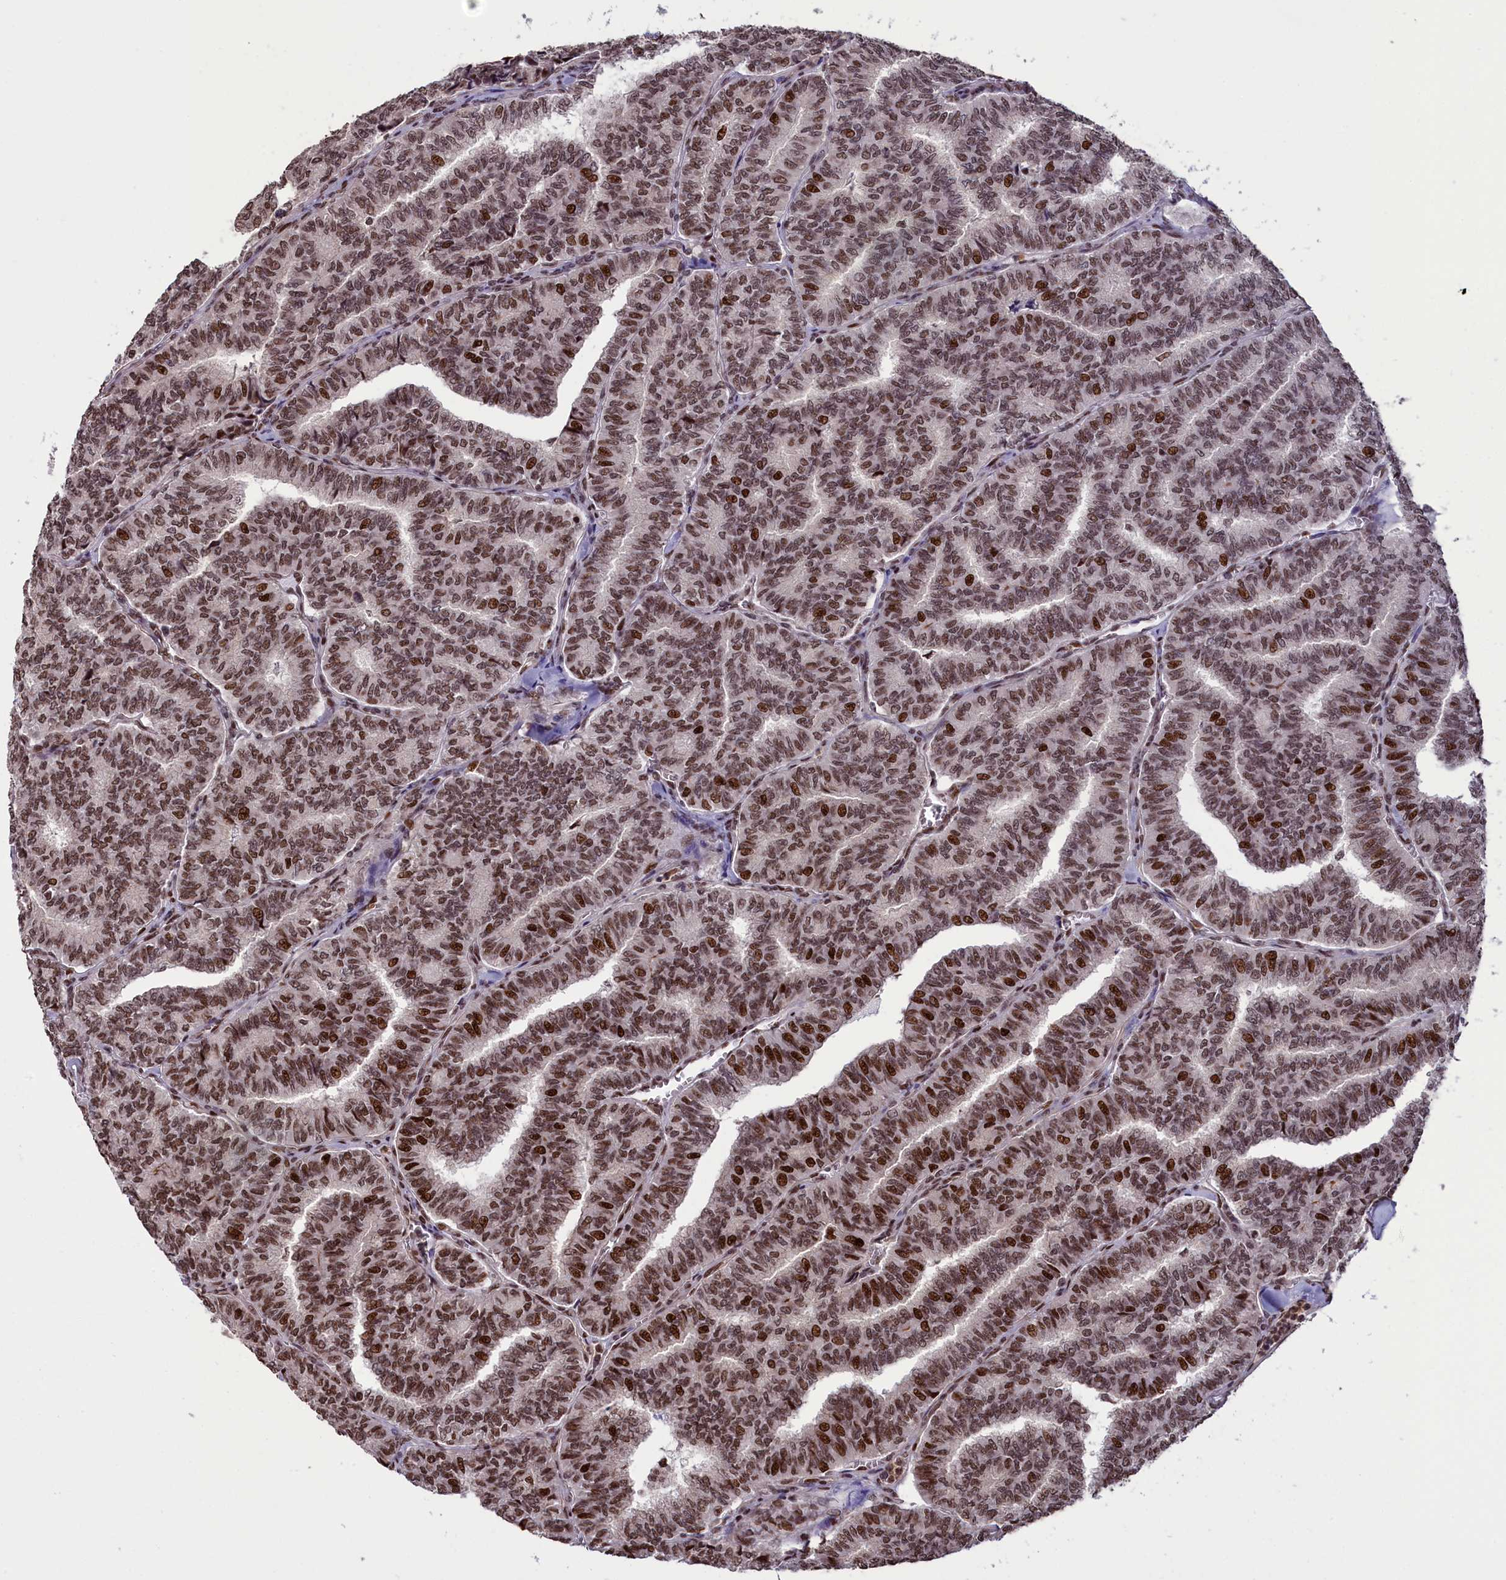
{"staining": {"intensity": "moderate", "quantity": ">75%", "location": "nuclear"}, "tissue": "thyroid cancer", "cell_type": "Tumor cells", "image_type": "cancer", "snomed": [{"axis": "morphology", "description": "Papillary adenocarcinoma, NOS"}, {"axis": "topography", "description": "Thyroid gland"}], "caption": "Moderate nuclear protein positivity is present in about >75% of tumor cells in thyroid cancer.", "gene": "RELB", "patient": {"sex": "female", "age": 35}}